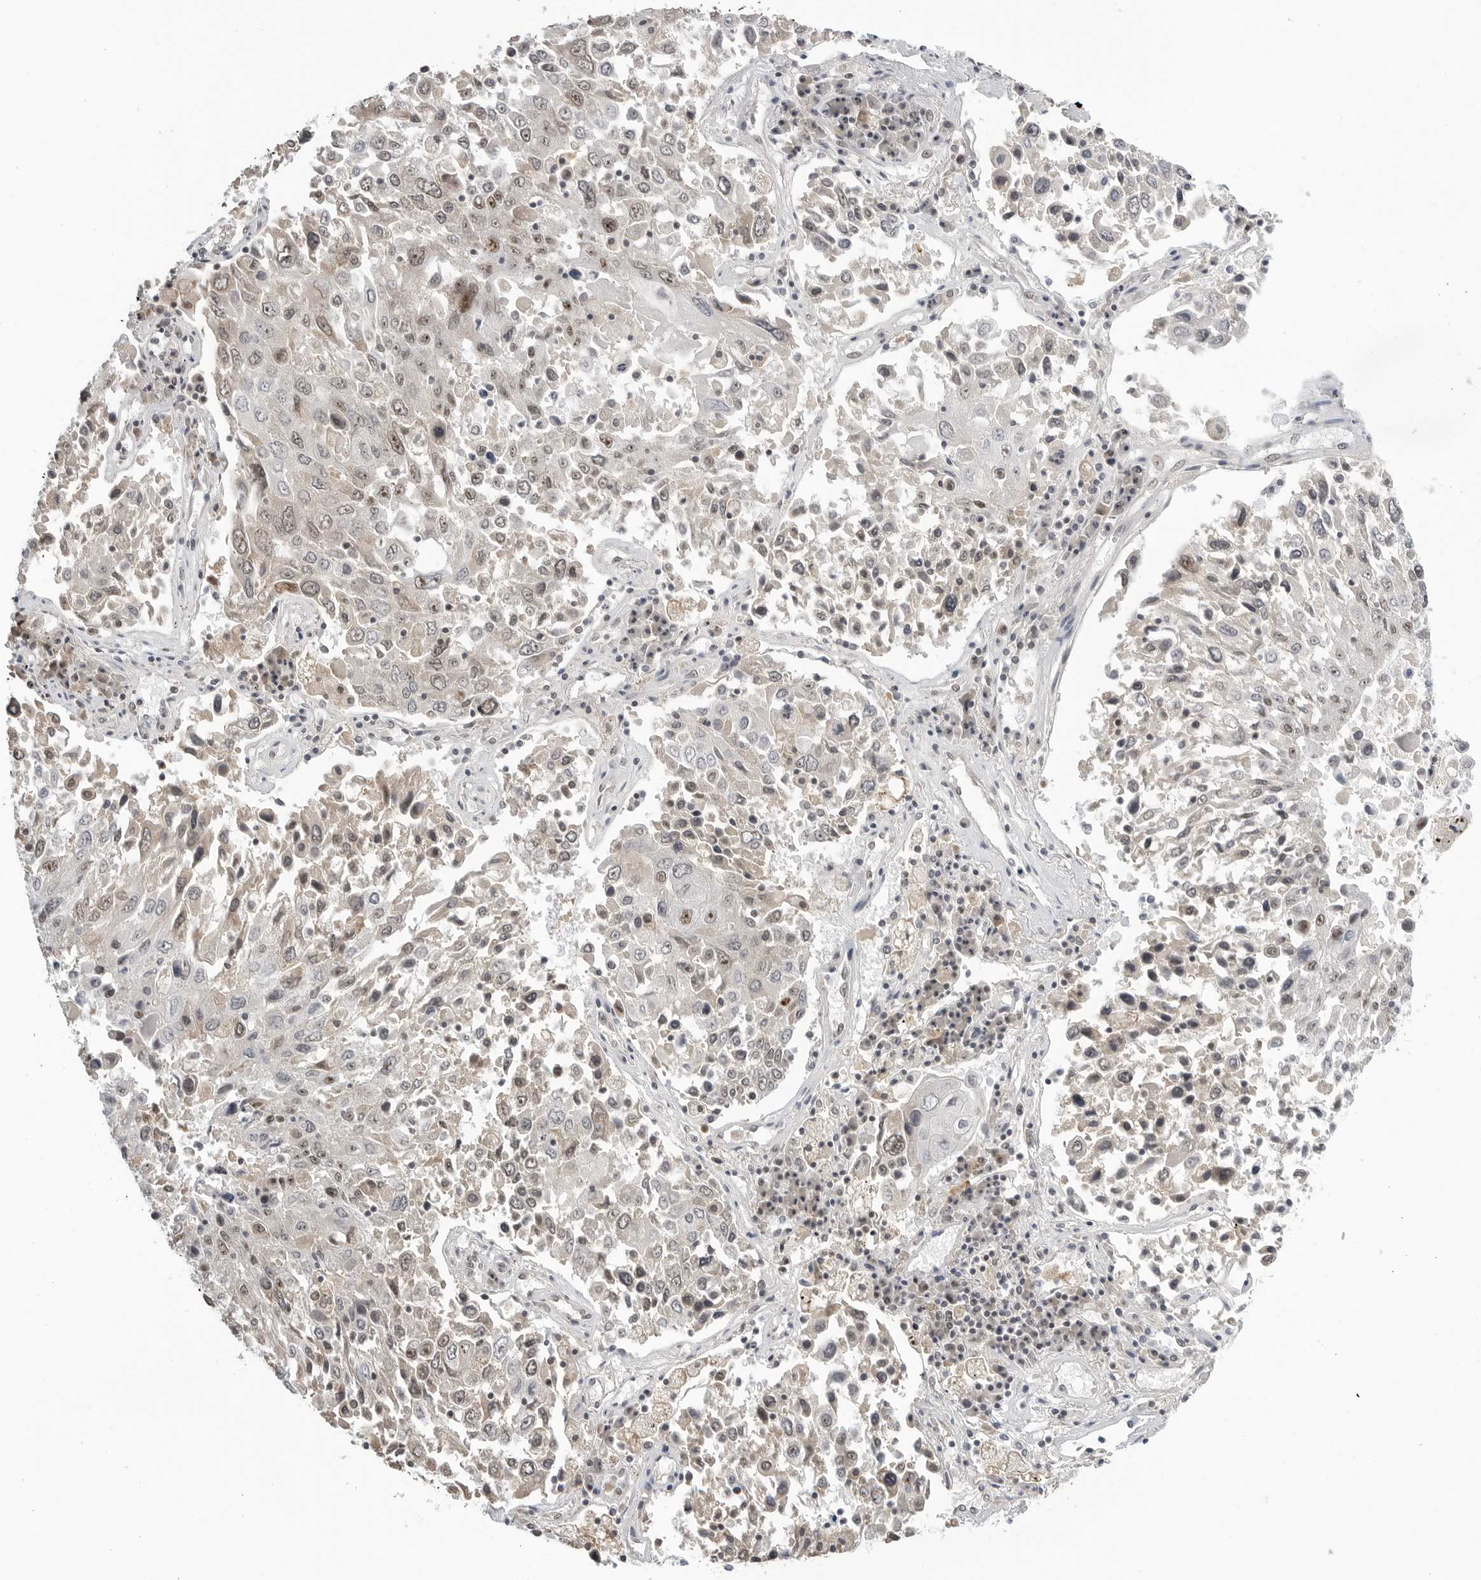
{"staining": {"intensity": "moderate", "quantity": "<25%", "location": "nuclear"}, "tissue": "lung cancer", "cell_type": "Tumor cells", "image_type": "cancer", "snomed": [{"axis": "morphology", "description": "Squamous cell carcinoma, NOS"}, {"axis": "topography", "description": "Lung"}], "caption": "Lung cancer stained for a protein reveals moderate nuclear positivity in tumor cells. (DAB IHC, brown staining for protein, blue staining for nuclei).", "gene": "WRAP53", "patient": {"sex": "male", "age": 65}}